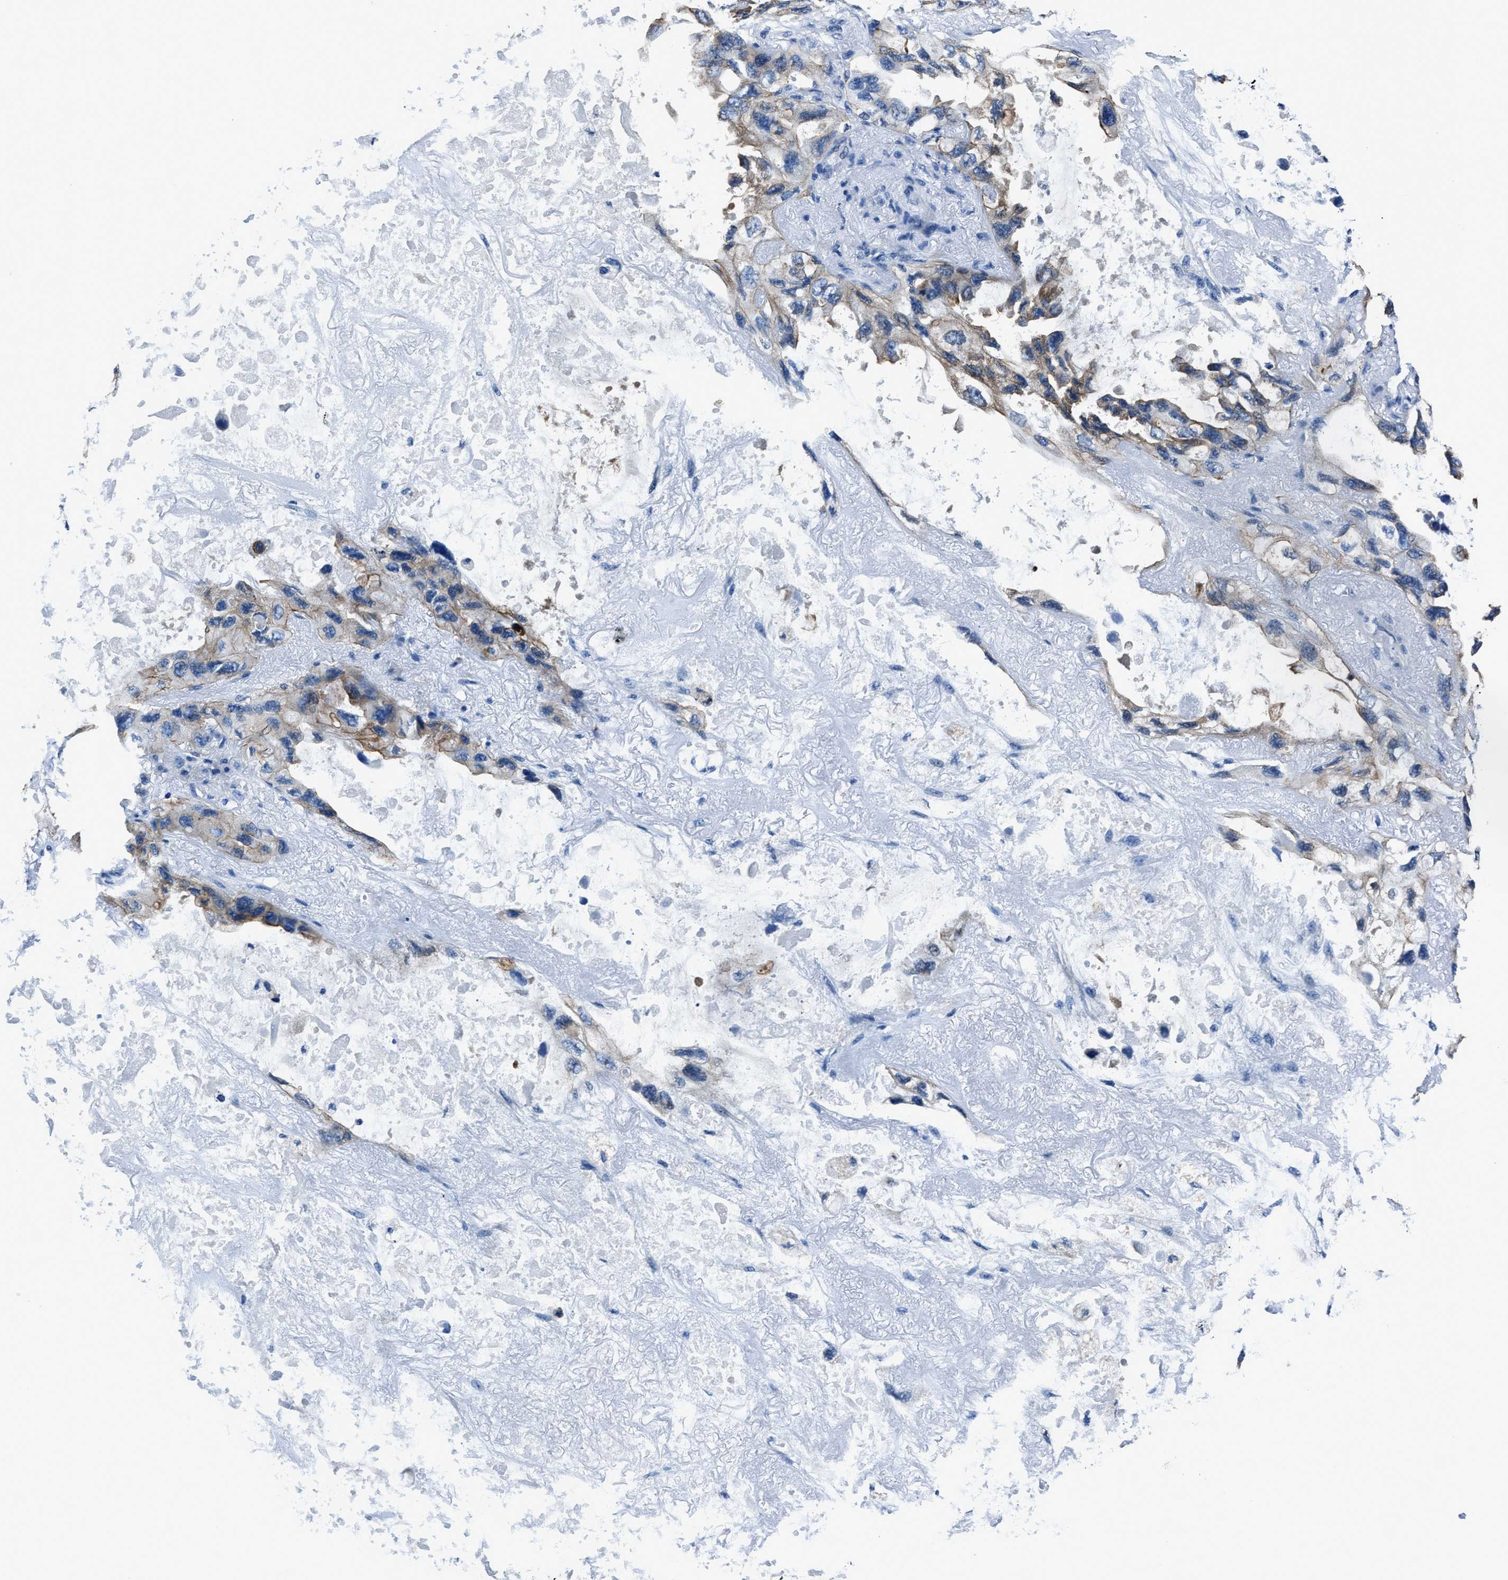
{"staining": {"intensity": "moderate", "quantity": "<25%", "location": "cytoplasmic/membranous"}, "tissue": "lung cancer", "cell_type": "Tumor cells", "image_type": "cancer", "snomed": [{"axis": "morphology", "description": "Squamous cell carcinoma, NOS"}, {"axis": "topography", "description": "Lung"}], "caption": "Immunohistochemistry photomicrograph of human lung cancer stained for a protein (brown), which reveals low levels of moderate cytoplasmic/membranous positivity in about <25% of tumor cells.", "gene": "LMO7", "patient": {"sex": "female", "age": 73}}